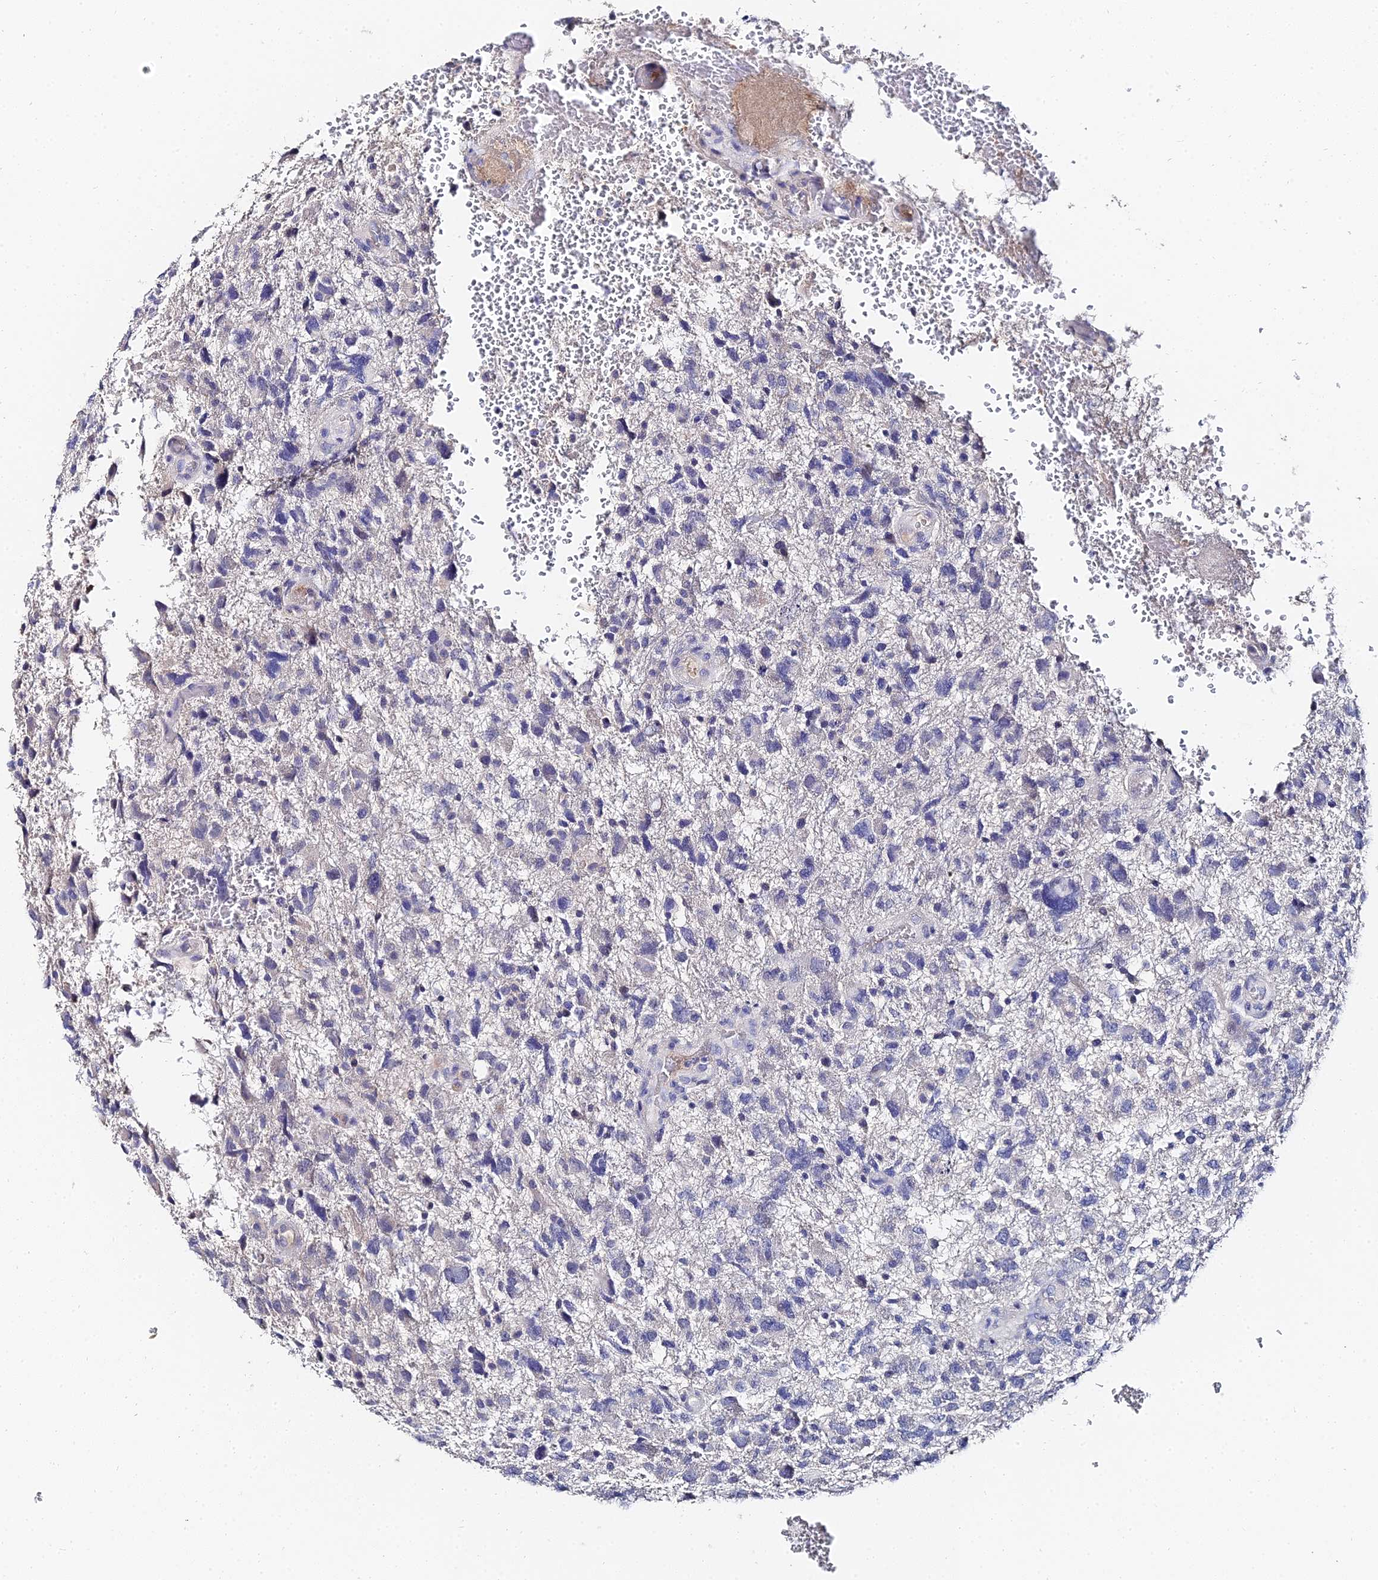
{"staining": {"intensity": "negative", "quantity": "none", "location": "none"}, "tissue": "glioma", "cell_type": "Tumor cells", "image_type": "cancer", "snomed": [{"axis": "morphology", "description": "Glioma, malignant, High grade"}, {"axis": "topography", "description": "Brain"}], "caption": "A high-resolution histopathology image shows immunohistochemistry staining of glioma, which exhibits no significant positivity in tumor cells.", "gene": "KRT17", "patient": {"sex": "male", "age": 61}}